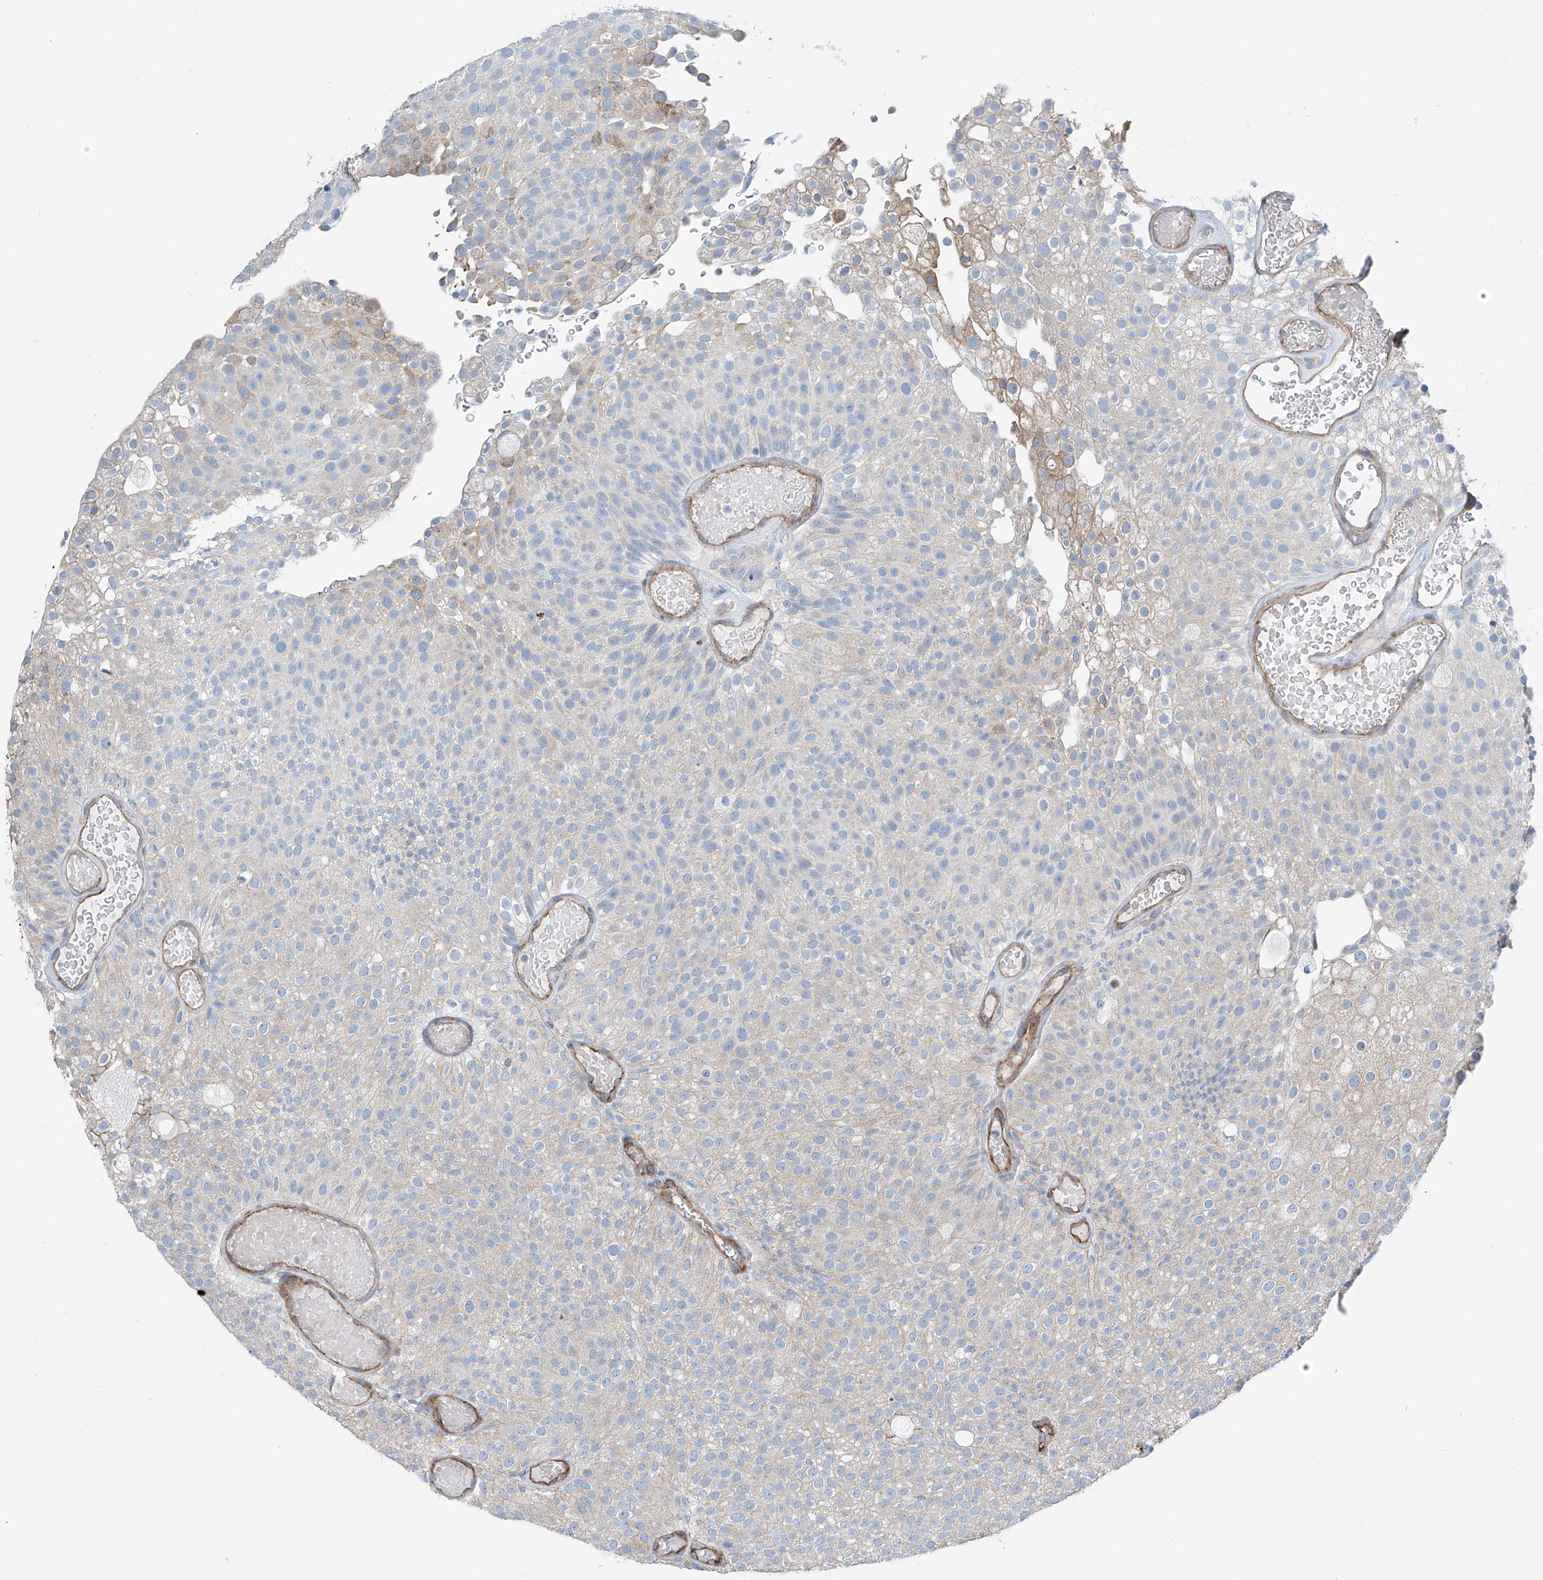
{"staining": {"intensity": "weak", "quantity": "<25%", "location": "cytoplasmic/membranous"}, "tissue": "urothelial cancer", "cell_type": "Tumor cells", "image_type": "cancer", "snomed": [{"axis": "morphology", "description": "Urothelial carcinoma, Low grade"}, {"axis": "topography", "description": "Urinary bladder"}], "caption": "DAB (3,3'-diaminobenzidine) immunohistochemical staining of urothelial cancer displays no significant expression in tumor cells.", "gene": "THEMIS2", "patient": {"sex": "male", "age": 78}}